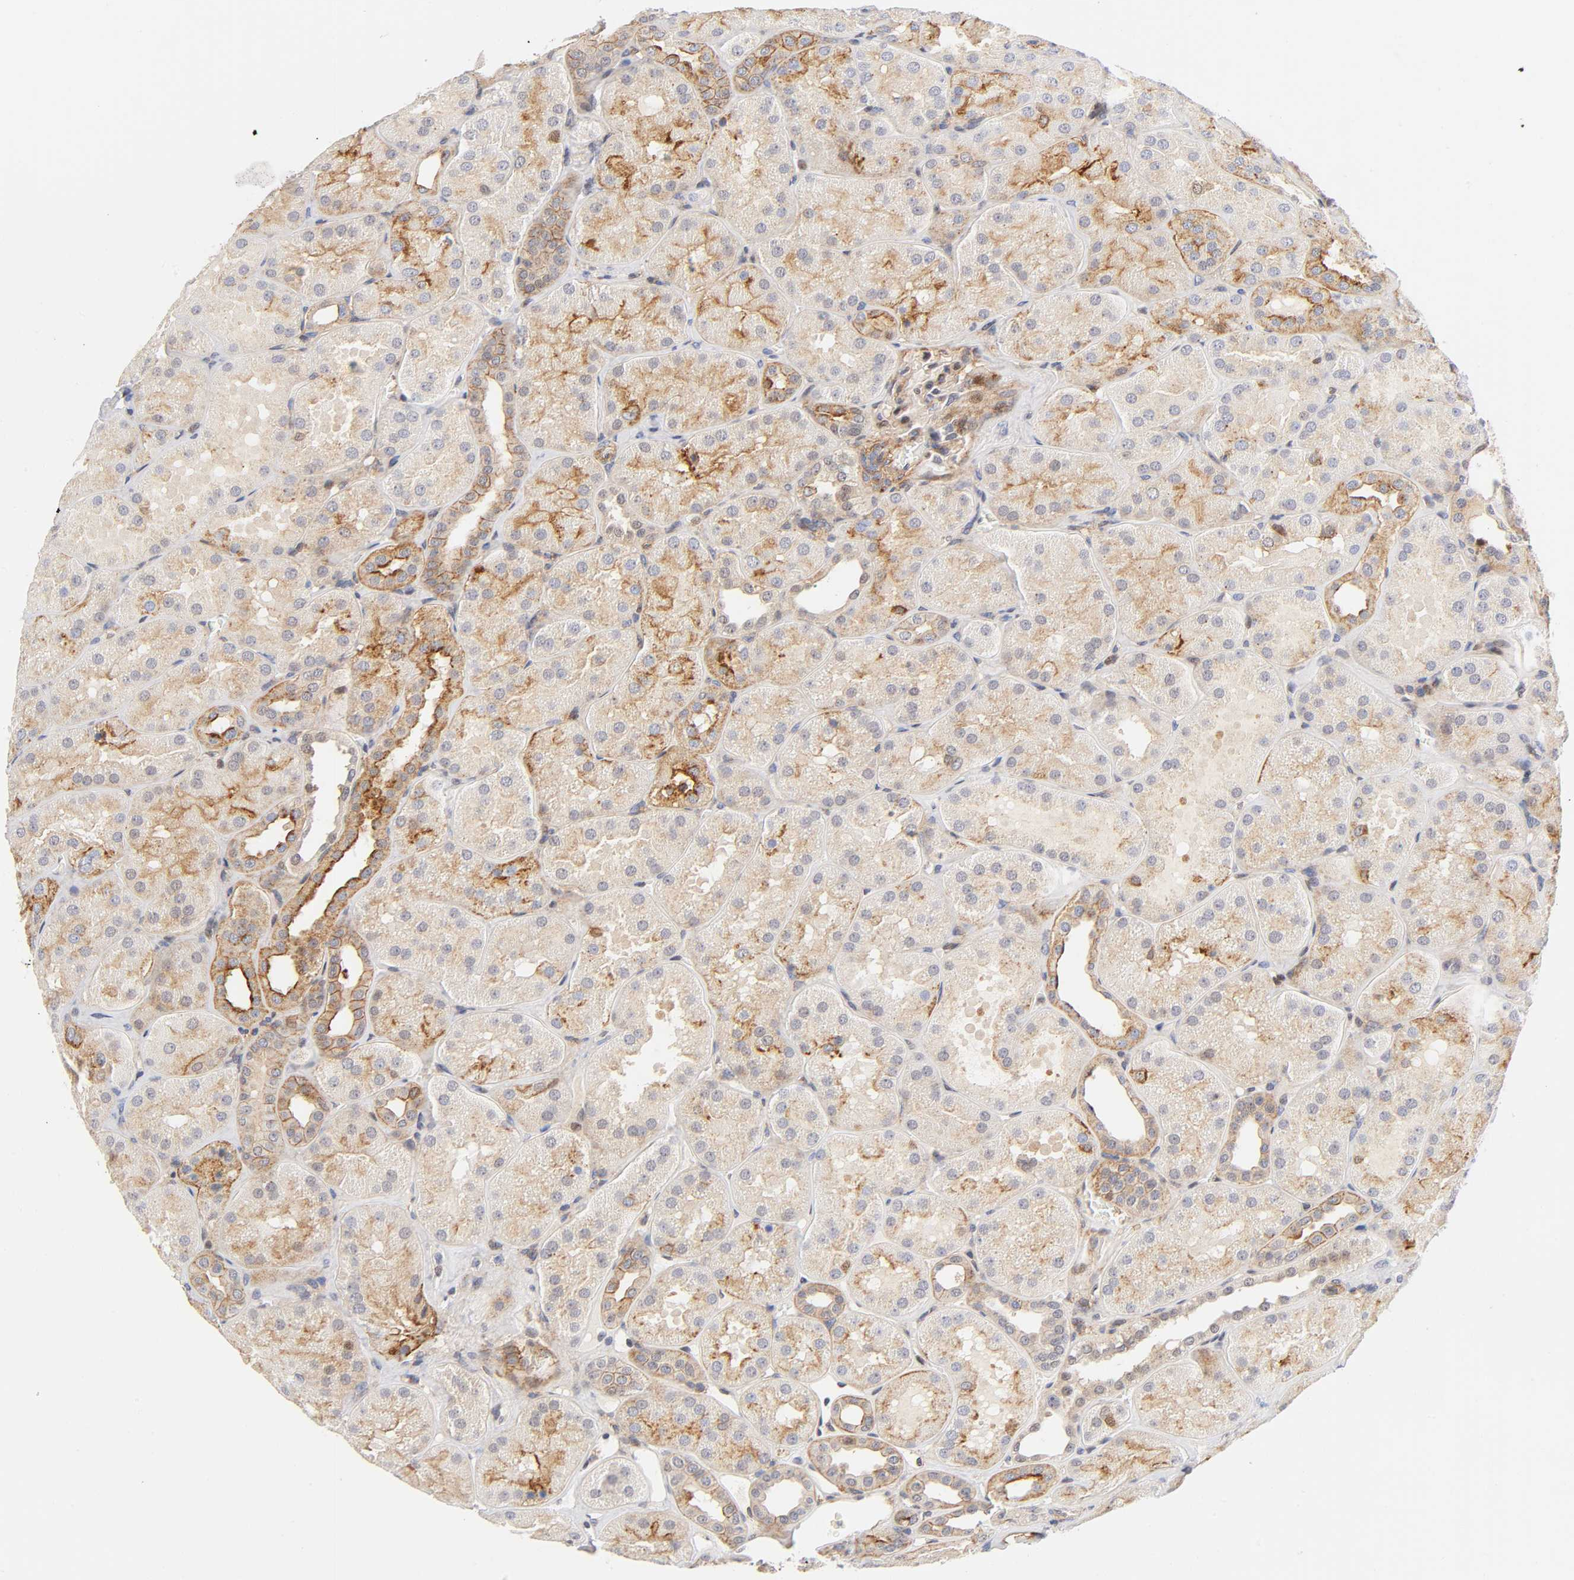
{"staining": {"intensity": "weak", "quantity": "25%-75%", "location": "cytoplasmic/membranous"}, "tissue": "kidney", "cell_type": "Cells in glomeruli", "image_type": "normal", "snomed": [{"axis": "morphology", "description": "Normal tissue, NOS"}, {"axis": "topography", "description": "Kidney"}], "caption": "Brown immunohistochemical staining in unremarkable human kidney demonstrates weak cytoplasmic/membranous positivity in approximately 25%-75% of cells in glomeruli.", "gene": "ANXA7", "patient": {"sex": "male", "age": 28}}